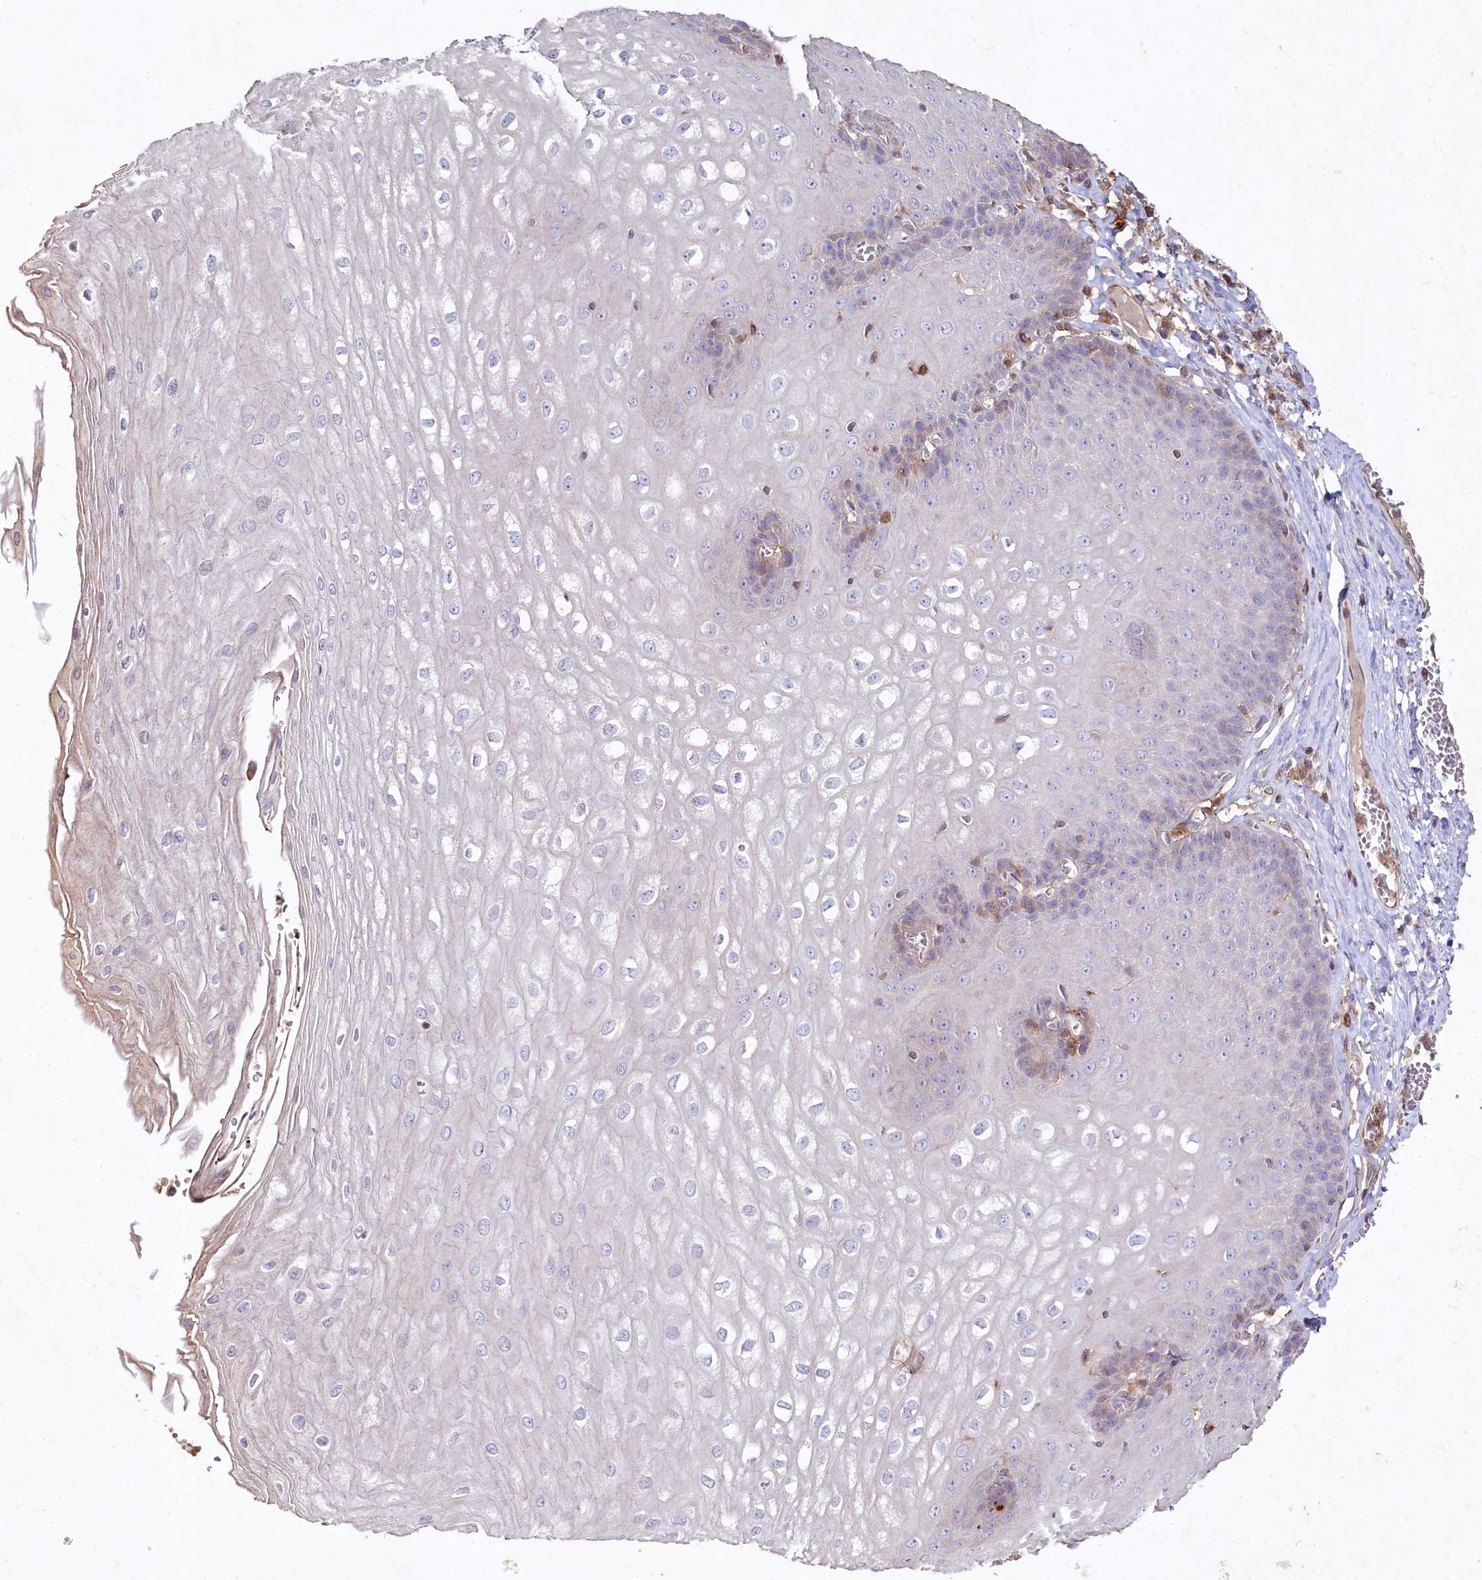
{"staining": {"intensity": "strong", "quantity": "<25%", "location": "cytoplasmic/membranous"}, "tissue": "esophagus", "cell_type": "Squamous epithelial cells", "image_type": "normal", "snomed": [{"axis": "morphology", "description": "Normal tissue, NOS"}, {"axis": "topography", "description": "Esophagus"}], "caption": "Esophagus stained for a protein reveals strong cytoplasmic/membranous positivity in squamous epithelial cells. The protein is stained brown, and the nuclei are stained in blue (DAB IHC with brightfield microscopy, high magnification).", "gene": "RBP5", "patient": {"sex": "male", "age": 60}}